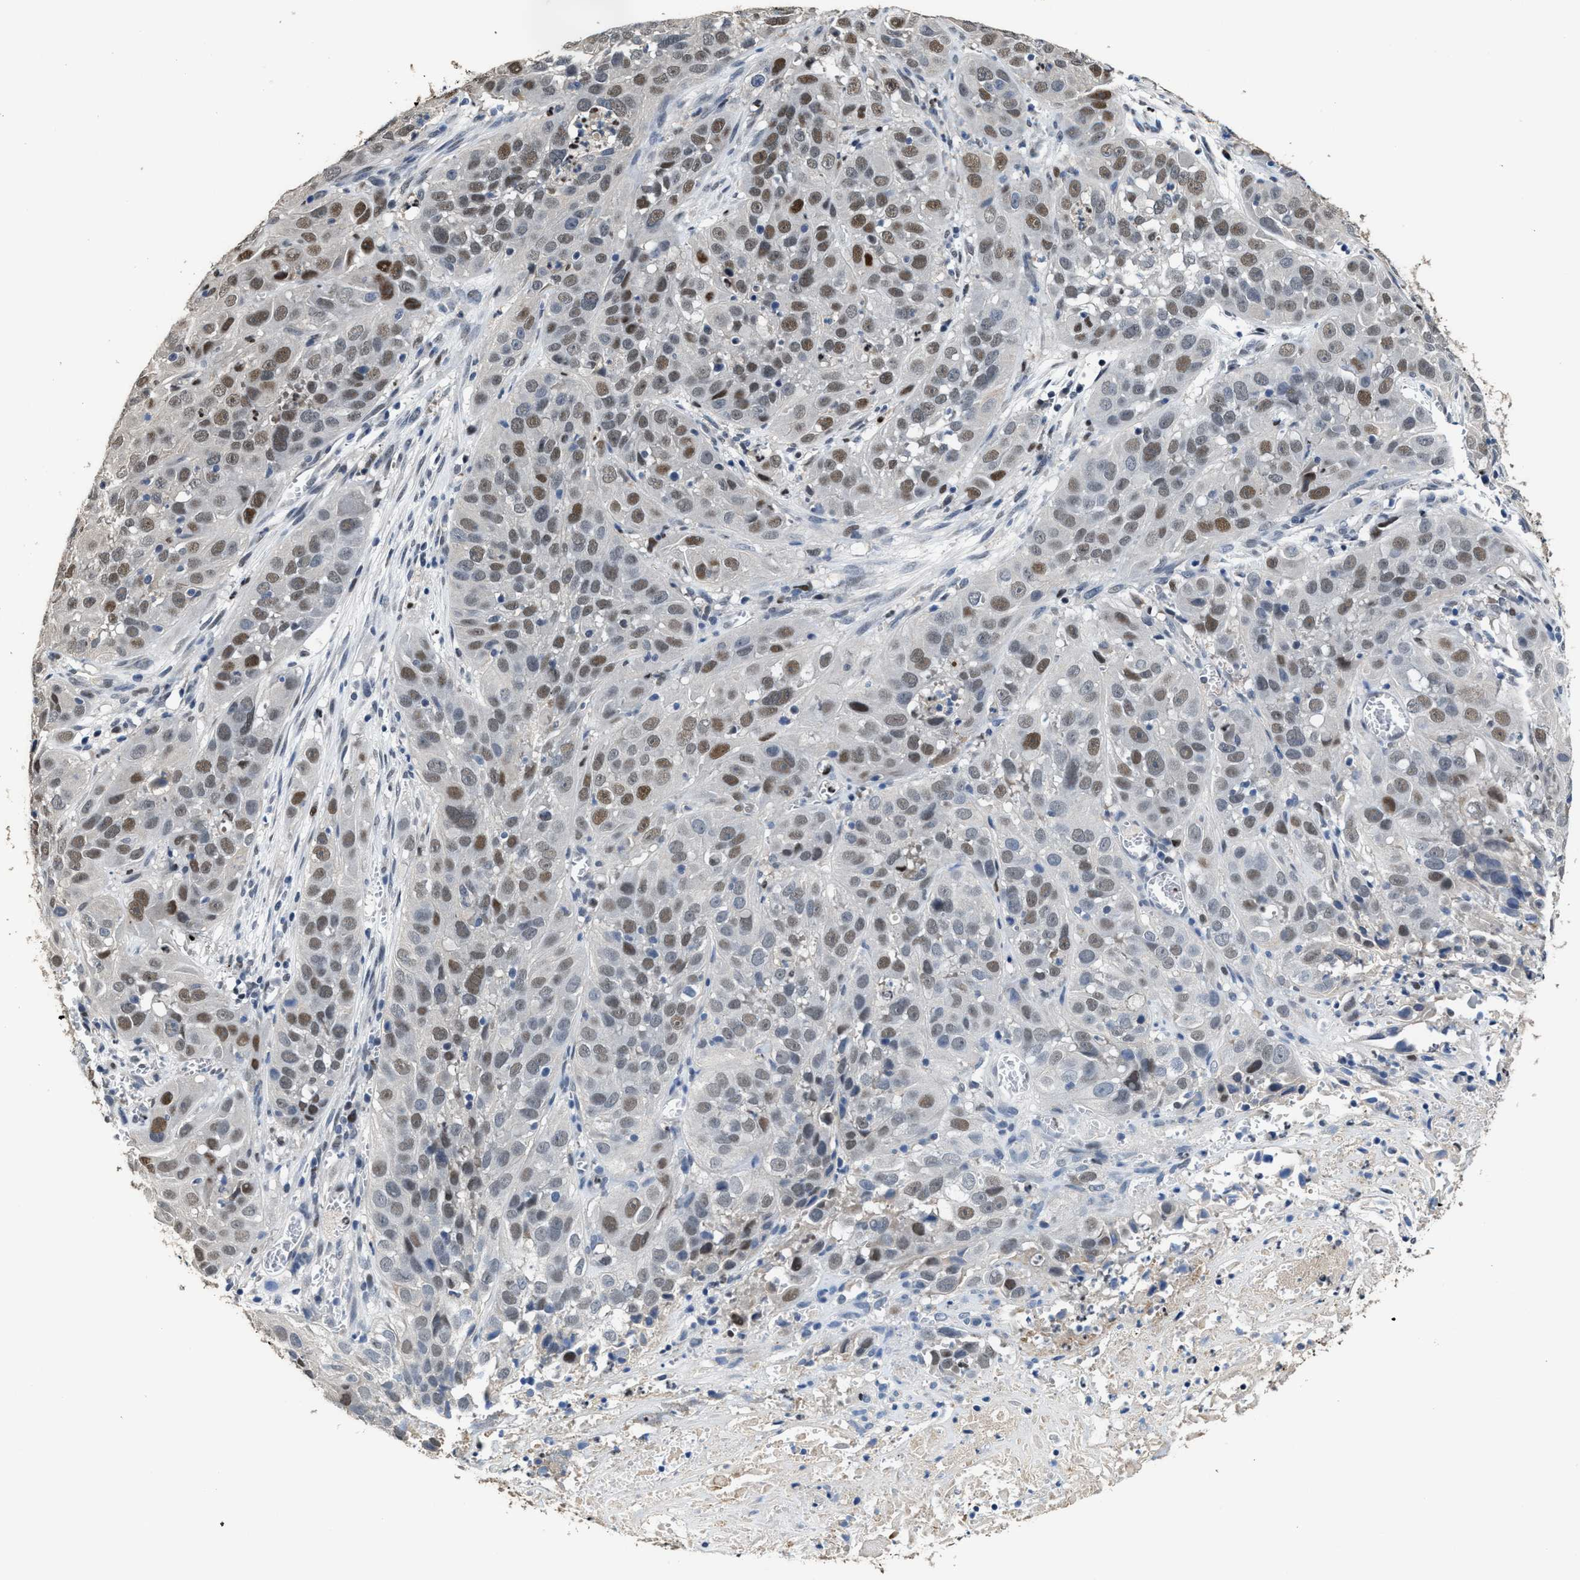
{"staining": {"intensity": "moderate", "quantity": ">75%", "location": "nuclear"}, "tissue": "cervical cancer", "cell_type": "Tumor cells", "image_type": "cancer", "snomed": [{"axis": "morphology", "description": "Squamous cell carcinoma, NOS"}, {"axis": "topography", "description": "Cervix"}], "caption": "Immunohistochemistry (IHC) (DAB (3,3'-diaminobenzidine)) staining of squamous cell carcinoma (cervical) shows moderate nuclear protein positivity in about >75% of tumor cells.", "gene": "ZNF20", "patient": {"sex": "female", "age": 32}}